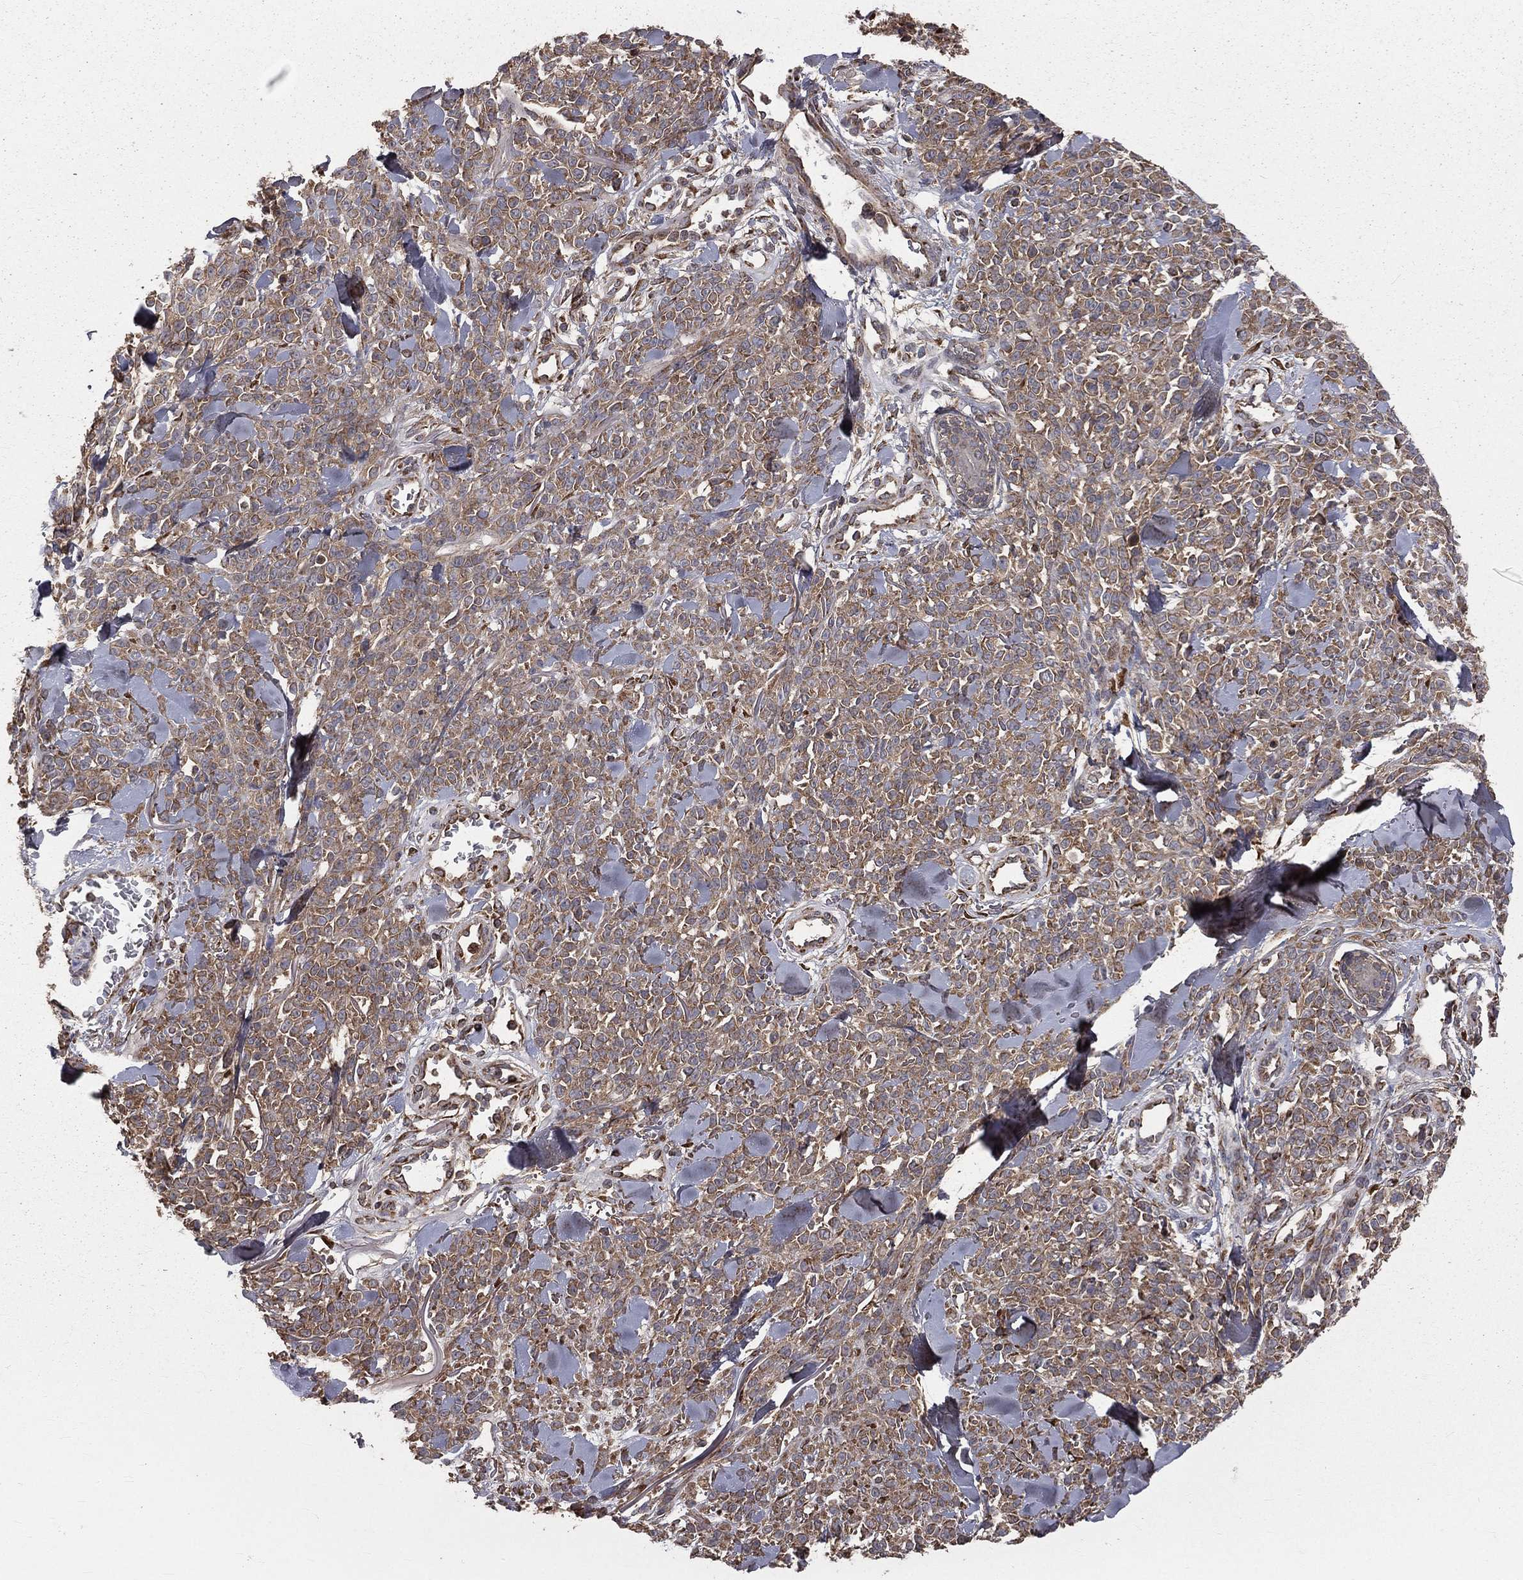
{"staining": {"intensity": "moderate", "quantity": ">75%", "location": "cytoplasmic/membranous"}, "tissue": "melanoma", "cell_type": "Tumor cells", "image_type": "cancer", "snomed": [{"axis": "morphology", "description": "Malignant melanoma, NOS"}, {"axis": "topography", "description": "Skin"}, {"axis": "topography", "description": "Skin of trunk"}], "caption": "Protein analysis of melanoma tissue reveals moderate cytoplasmic/membranous expression in approximately >75% of tumor cells.", "gene": "OLFML1", "patient": {"sex": "male", "age": 74}}